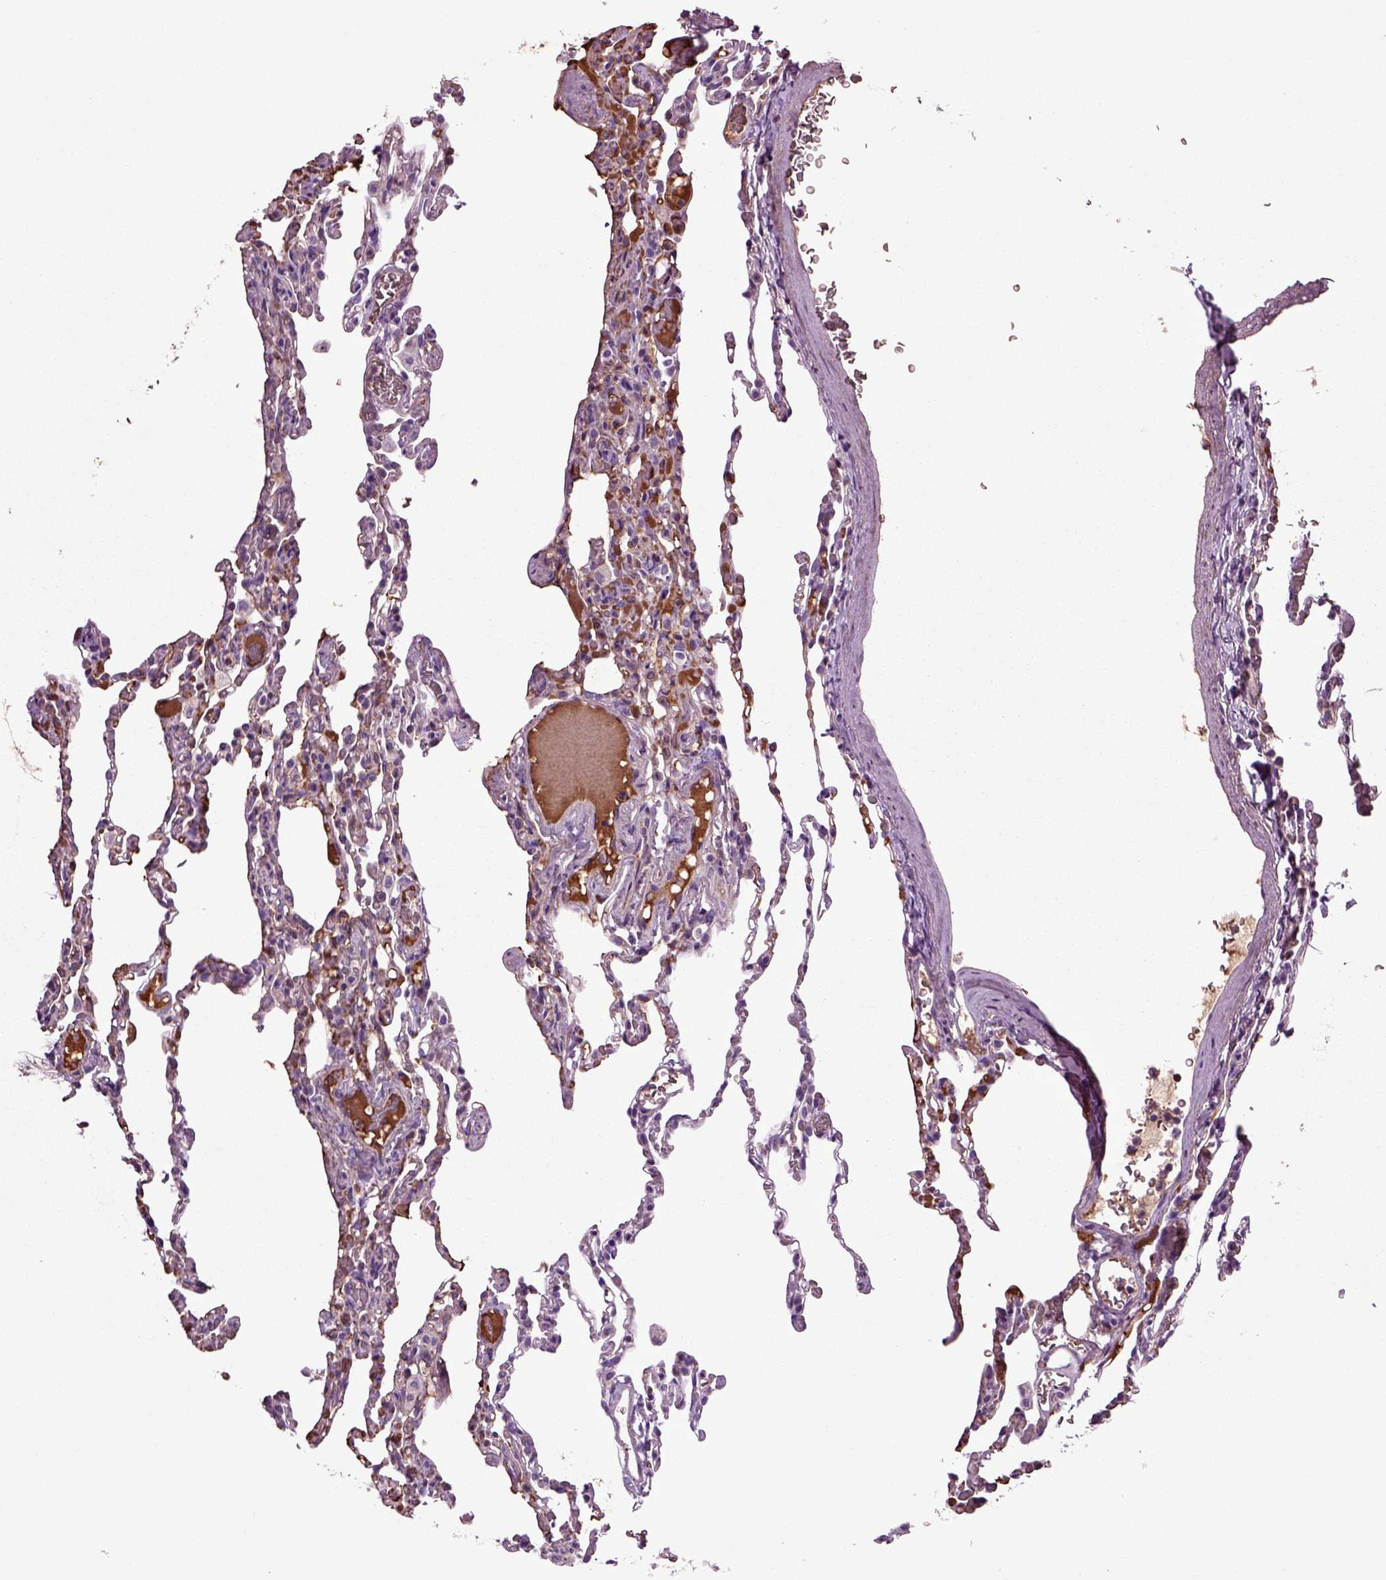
{"staining": {"intensity": "negative", "quantity": "none", "location": "none"}, "tissue": "lung", "cell_type": "Alveolar cells", "image_type": "normal", "snomed": [{"axis": "morphology", "description": "Normal tissue, NOS"}, {"axis": "topography", "description": "Lung"}], "caption": "The image shows no significant positivity in alveolar cells of lung.", "gene": "SPON1", "patient": {"sex": "female", "age": 43}}